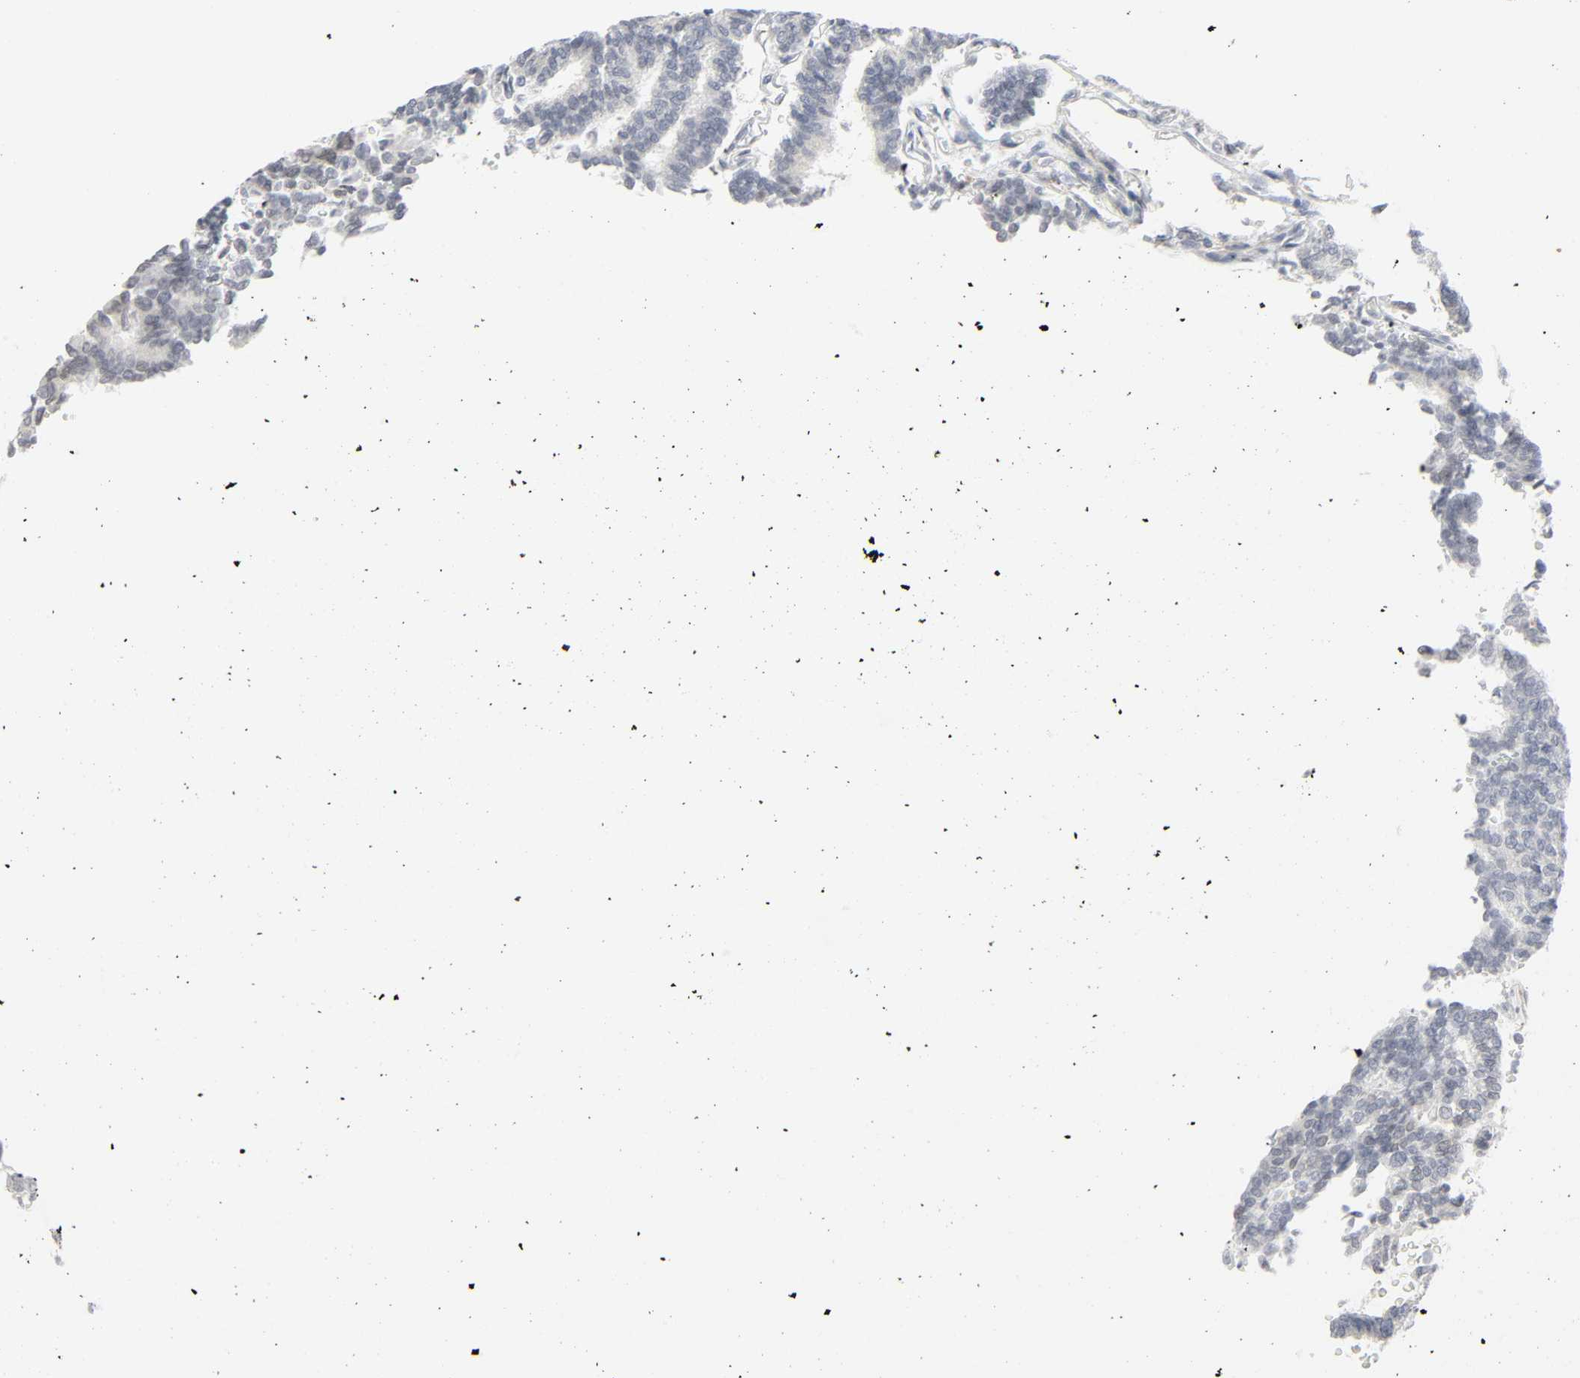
{"staining": {"intensity": "weak", "quantity": "<25%", "location": "nuclear"}, "tissue": "thyroid cancer", "cell_type": "Tumor cells", "image_type": "cancer", "snomed": [{"axis": "morphology", "description": "Papillary adenocarcinoma, NOS"}, {"axis": "topography", "description": "Thyroid gland"}], "caption": "IHC of papillary adenocarcinoma (thyroid) exhibits no staining in tumor cells.", "gene": "ZBTB16", "patient": {"sex": "female", "age": 35}}